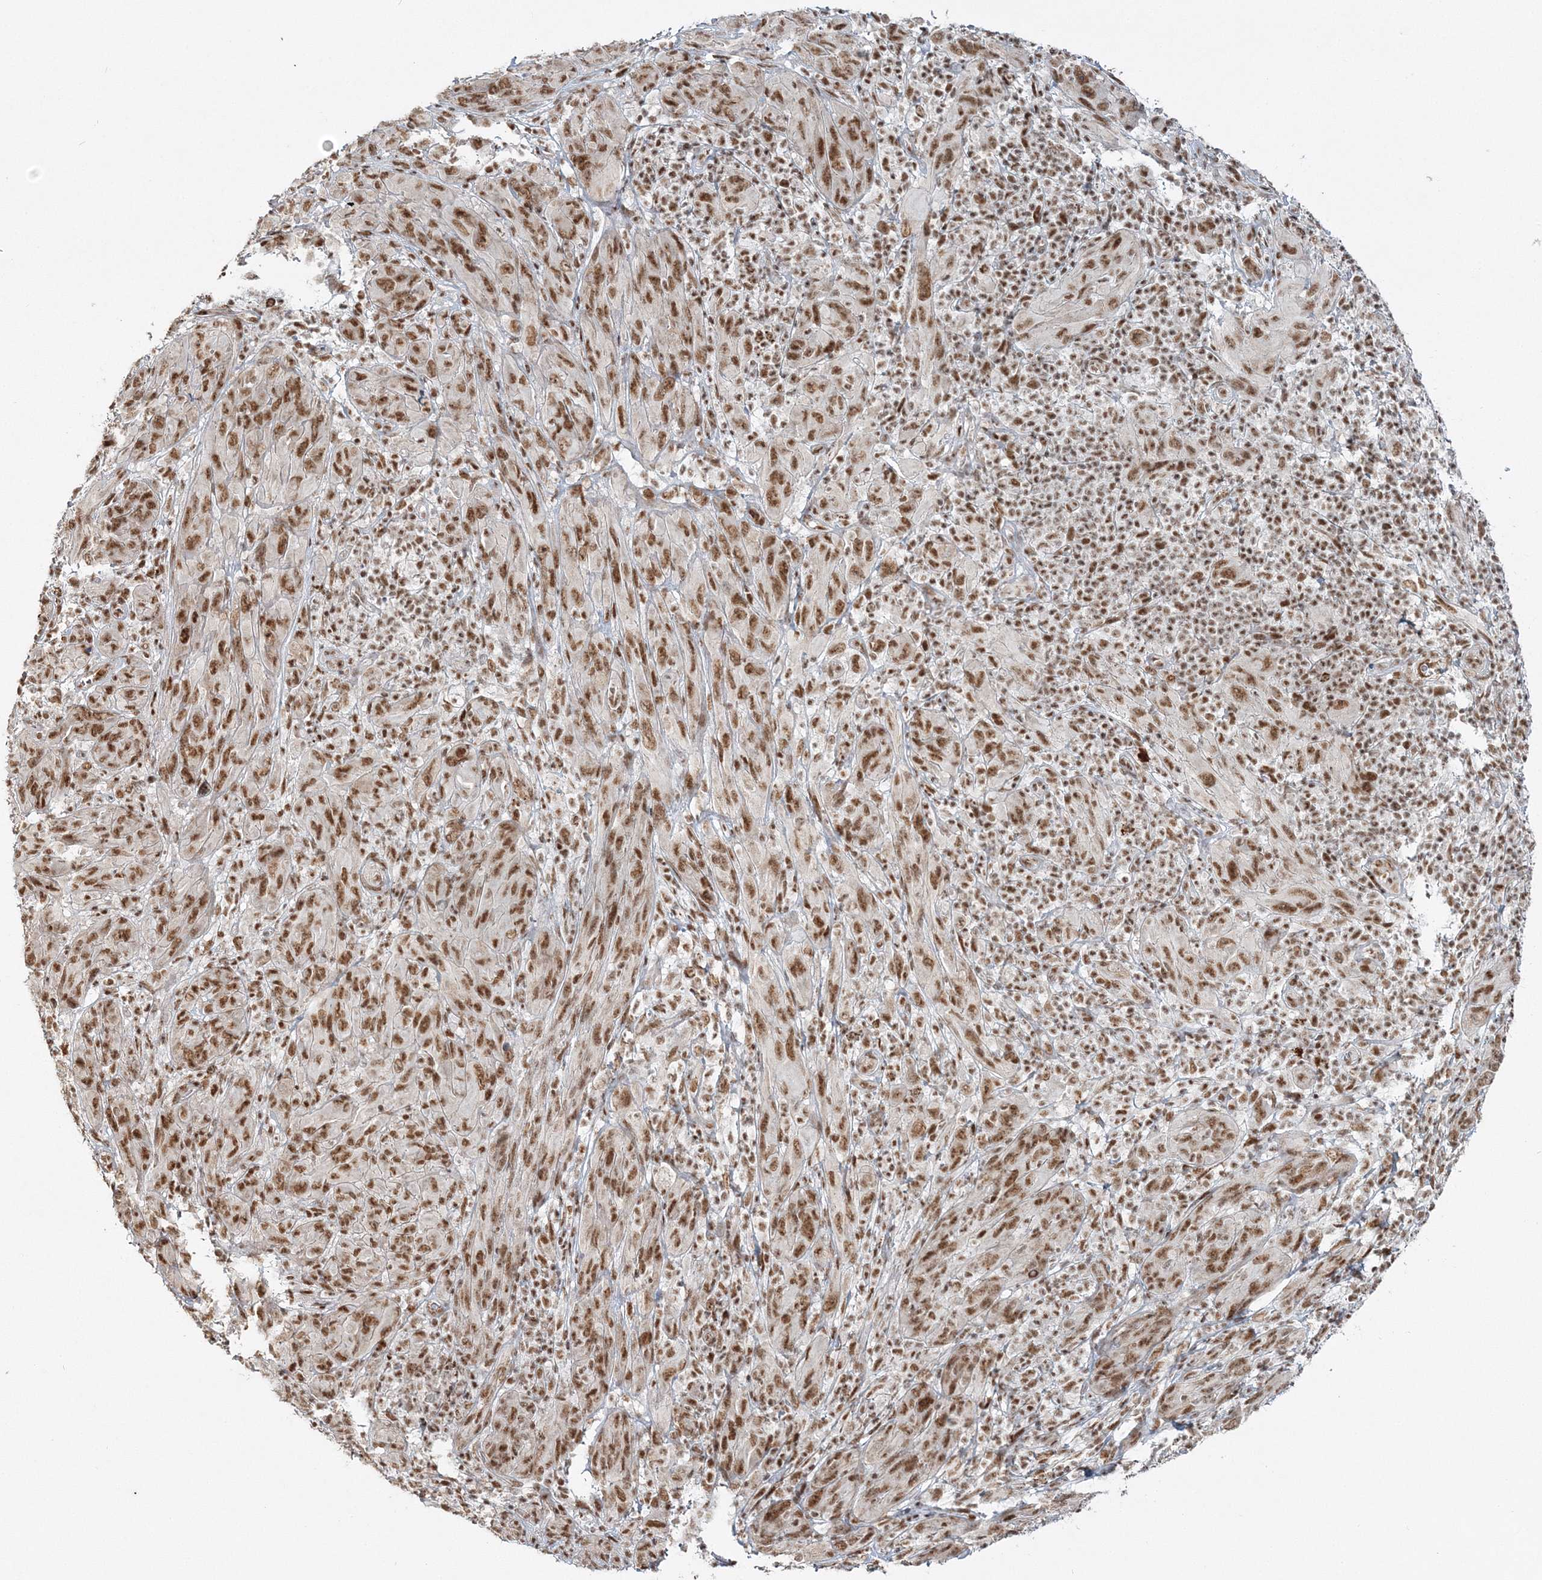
{"staining": {"intensity": "moderate", "quantity": ">75%", "location": "nuclear"}, "tissue": "melanoma", "cell_type": "Tumor cells", "image_type": "cancer", "snomed": [{"axis": "morphology", "description": "Malignant melanoma, NOS"}, {"axis": "topography", "description": "Skin of head"}], "caption": "Human malignant melanoma stained with a protein marker exhibits moderate staining in tumor cells.", "gene": "QRICH1", "patient": {"sex": "male", "age": 96}}